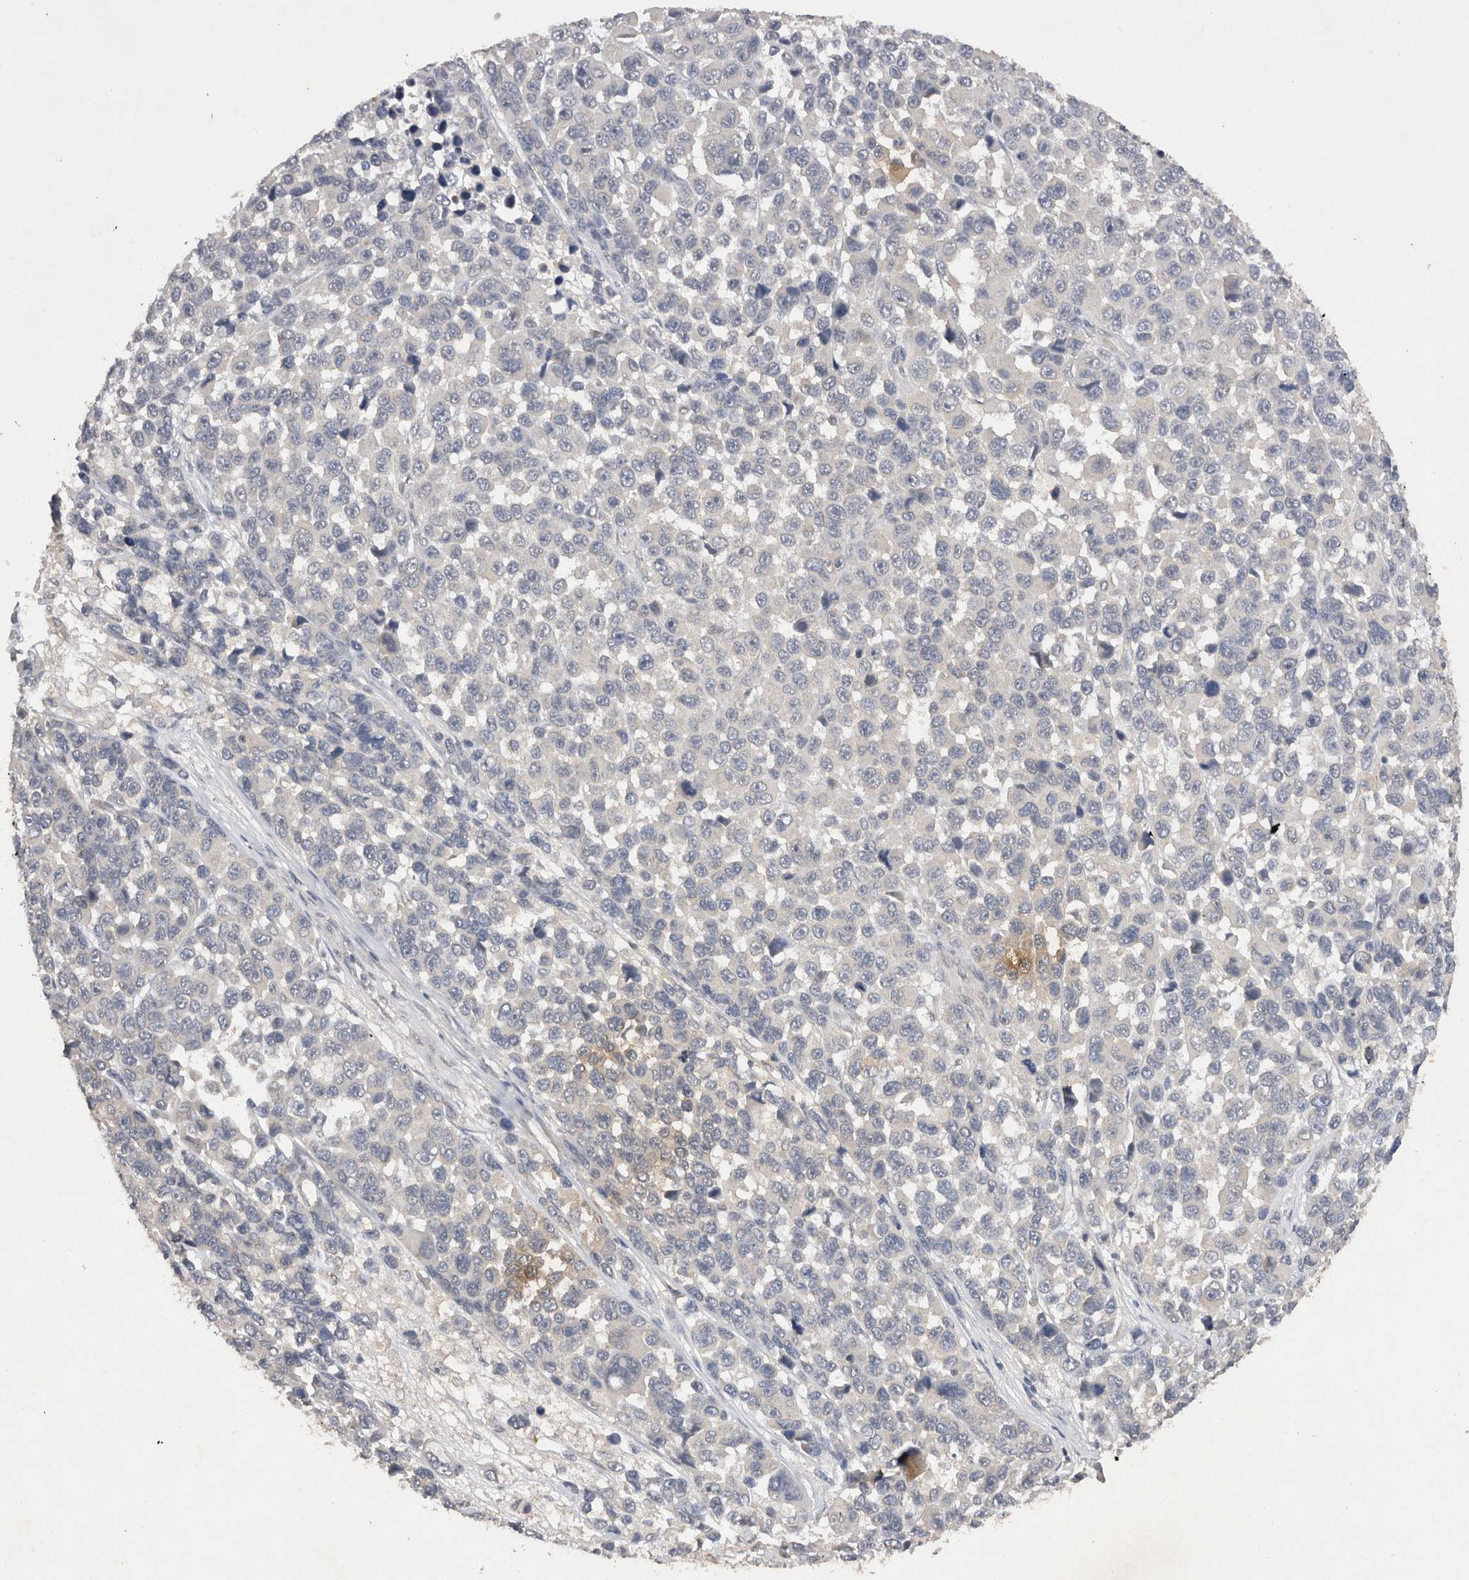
{"staining": {"intensity": "negative", "quantity": "none", "location": "none"}, "tissue": "melanoma", "cell_type": "Tumor cells", "image_type": "cancer", "snomed": [{"axis": "morphology", "description": "Malignant melanoma, NOS"}, {"axis": "topography", "description": "Skin"}], "caption": "A high-resolution image shows IHC staining of malignant melanoma, which exhibits no significant staining in tumor cells.", "gene": "RASSF3", "patient": {"sex": "male", "age": 53}}